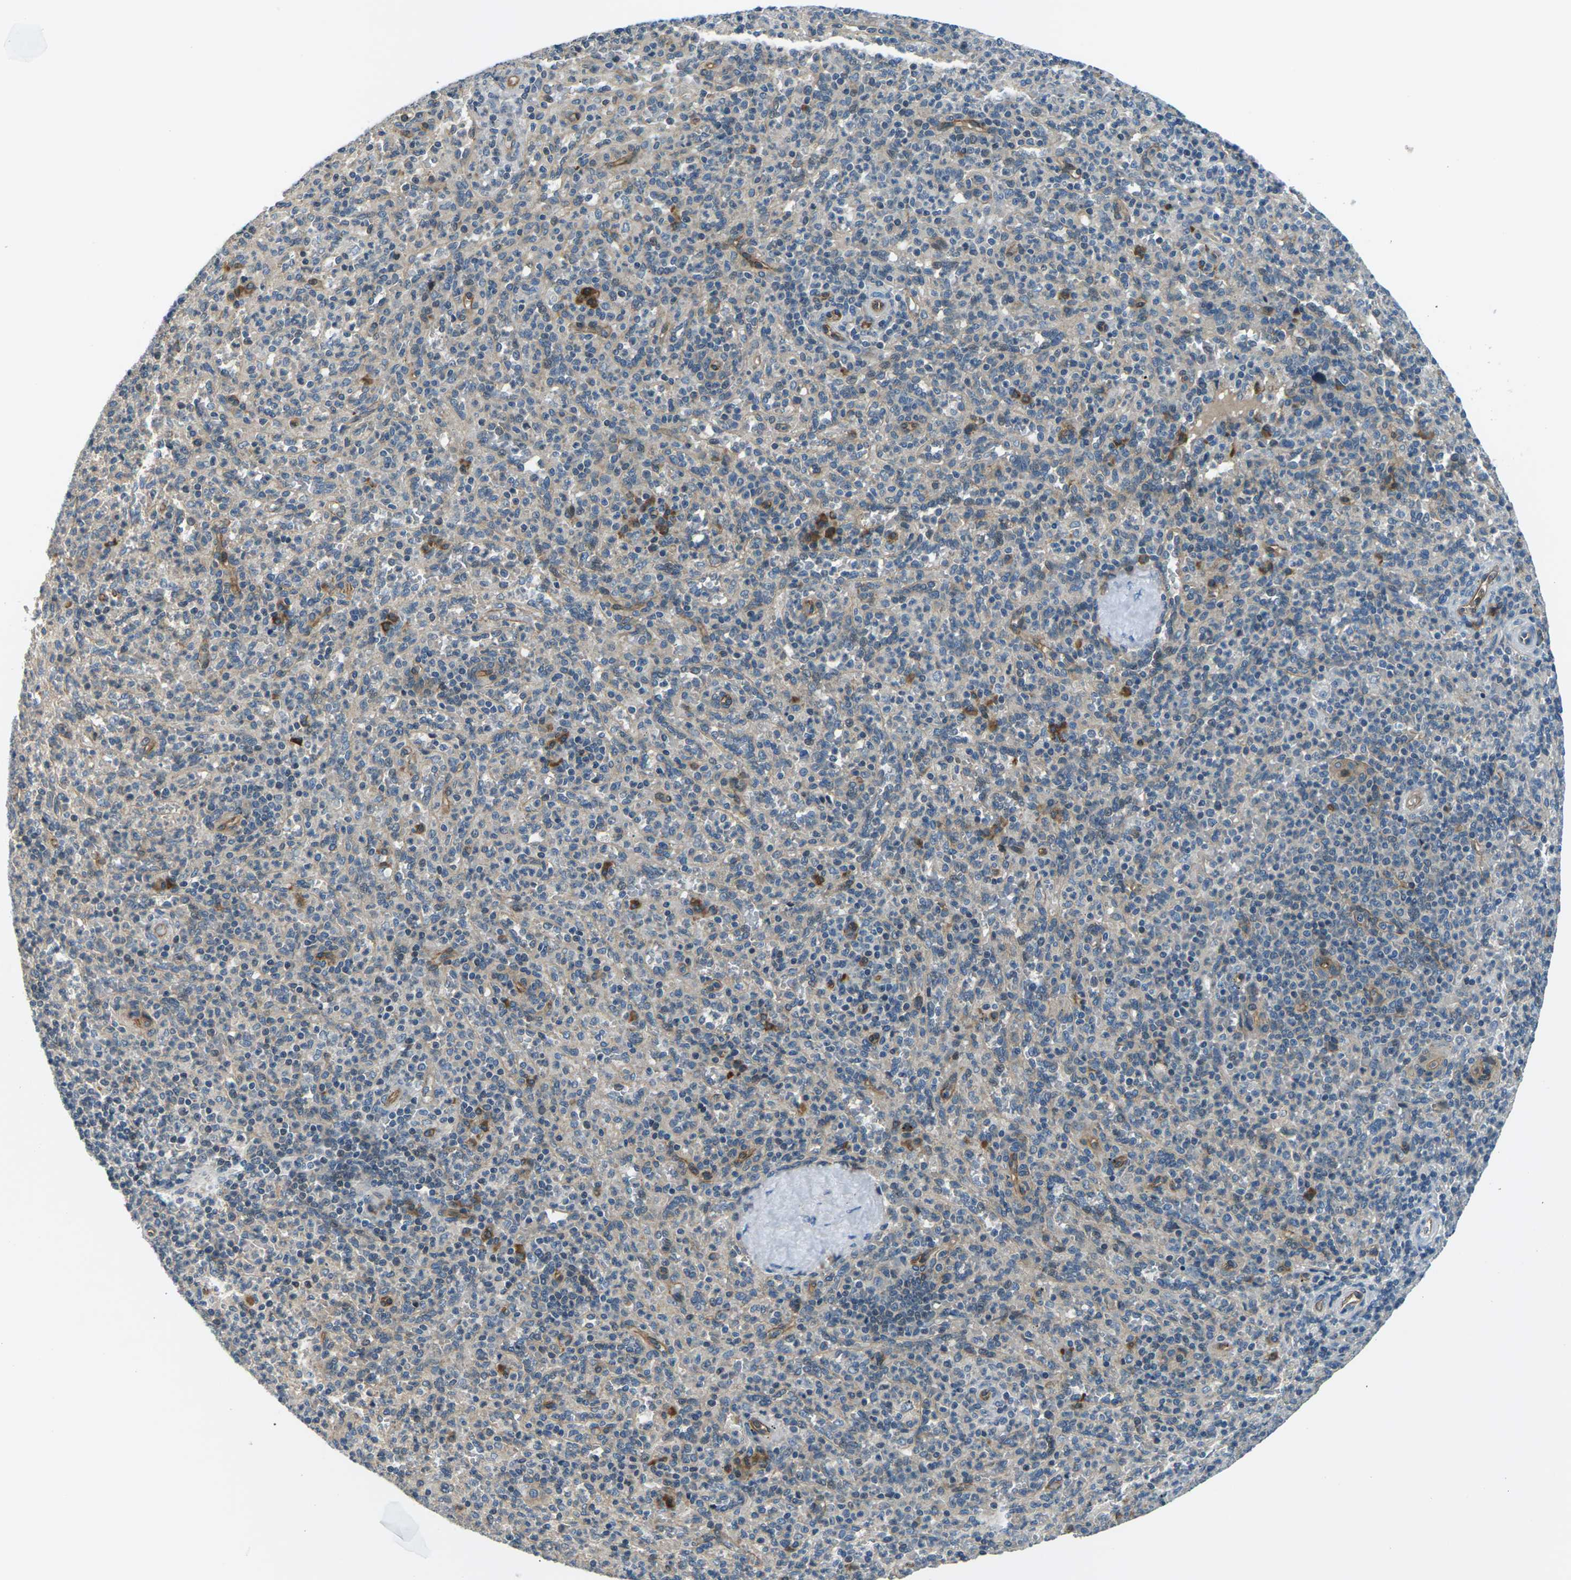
{"staining": {"intensity": "negative", "quantity": "none", "location": "none"}, "tissue": "spleen", "cell_type": "Cells in red pulp", "image_type": "normal", "snomed": [{"axis": "morphology", "description": "Normal tissue, NOS"}, {"axis": "topography", "description": "Spleen"}], "caption": "Immunohistochemistry (IHC) of benign human spleen shows no positivity in cells in red pulp.", "gene": "SLC13A3", "patient": {"sex": "male", "age": 36}}